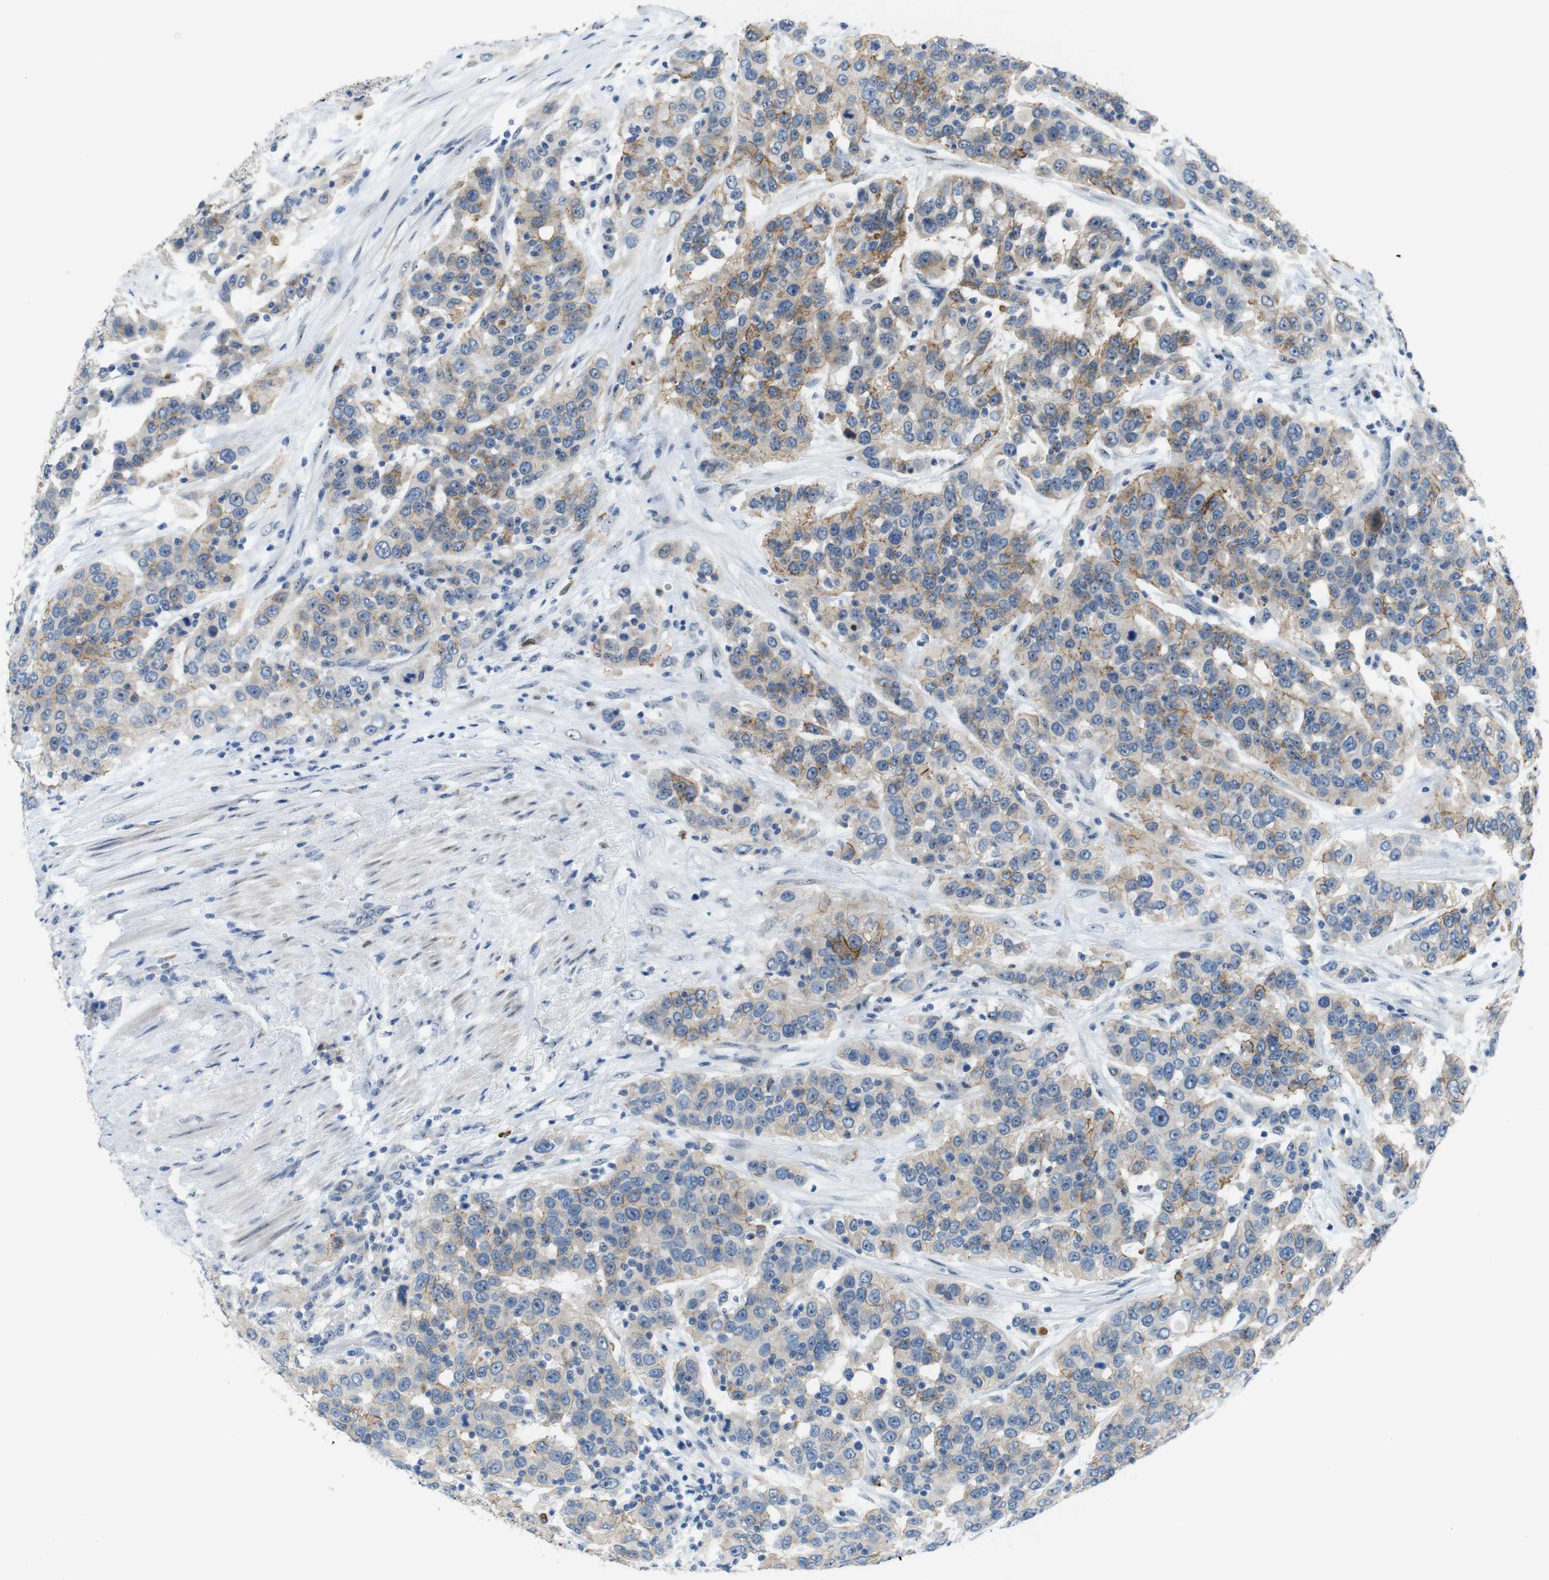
{"staining": {"intensity": "moderate", "quantity": "25%-75%", "location": "cytoplasmic/membranous"}, "tissue": "urothelial cancer", "cell_type": "Tumor cells", "image_type": "cancer", "snomed": [{"axis": "morphology", "description": "Urothelial carcinoma, High grade"}, {"axis": "topography", "description": "Urinary bladder"}], "caption": "High-magnification brightfield microscopy of high-grade urothelial carcinoma stained with DAB (brown) and counterstained with hematoxylin (blue). tumor cells exhibit moderate cytoplasmic/membranous staining is present in about25%-75% of cells.", "gene": "TJP3", "patient": {"sex": "female", "age": 80}}